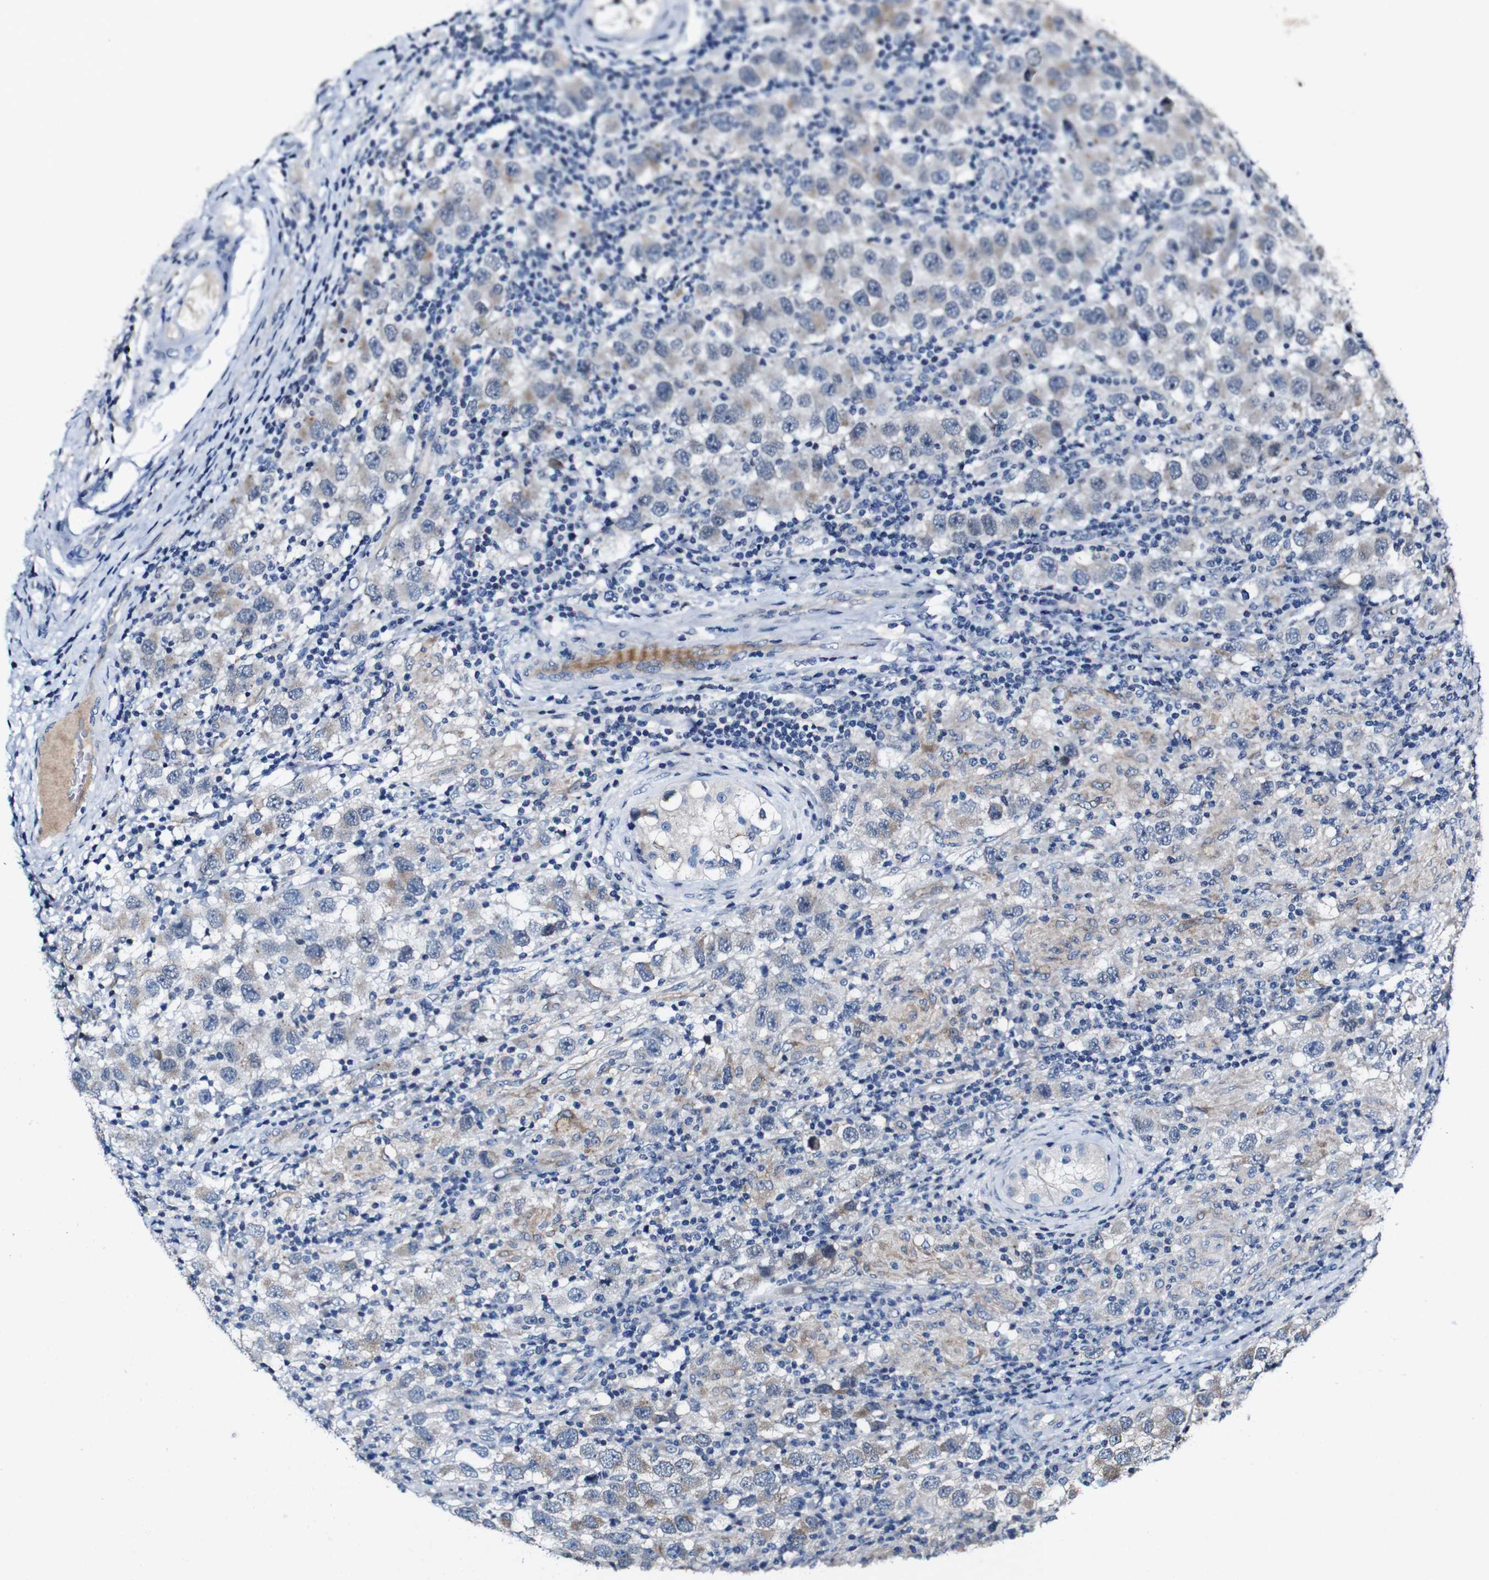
{"staining": {"intensity": "weak", "quantity": "<25%", "location": "cytoplasmic/membranous"}, "tissue": "testis cancer", "cell_type": "Tumor cells", "image_type": "cancer", "snomed": [{"axis": "morphology", "description": "Carcinoma, Embryonal, NOS"}, {"axis": "topography", "description": "Testis"}], "caption": "There is no significant positivity in tumor cells of testis embryonal carcinoma.", "gene": "GRAMD1A", "patient": {"sex": "male", "age": 21}}